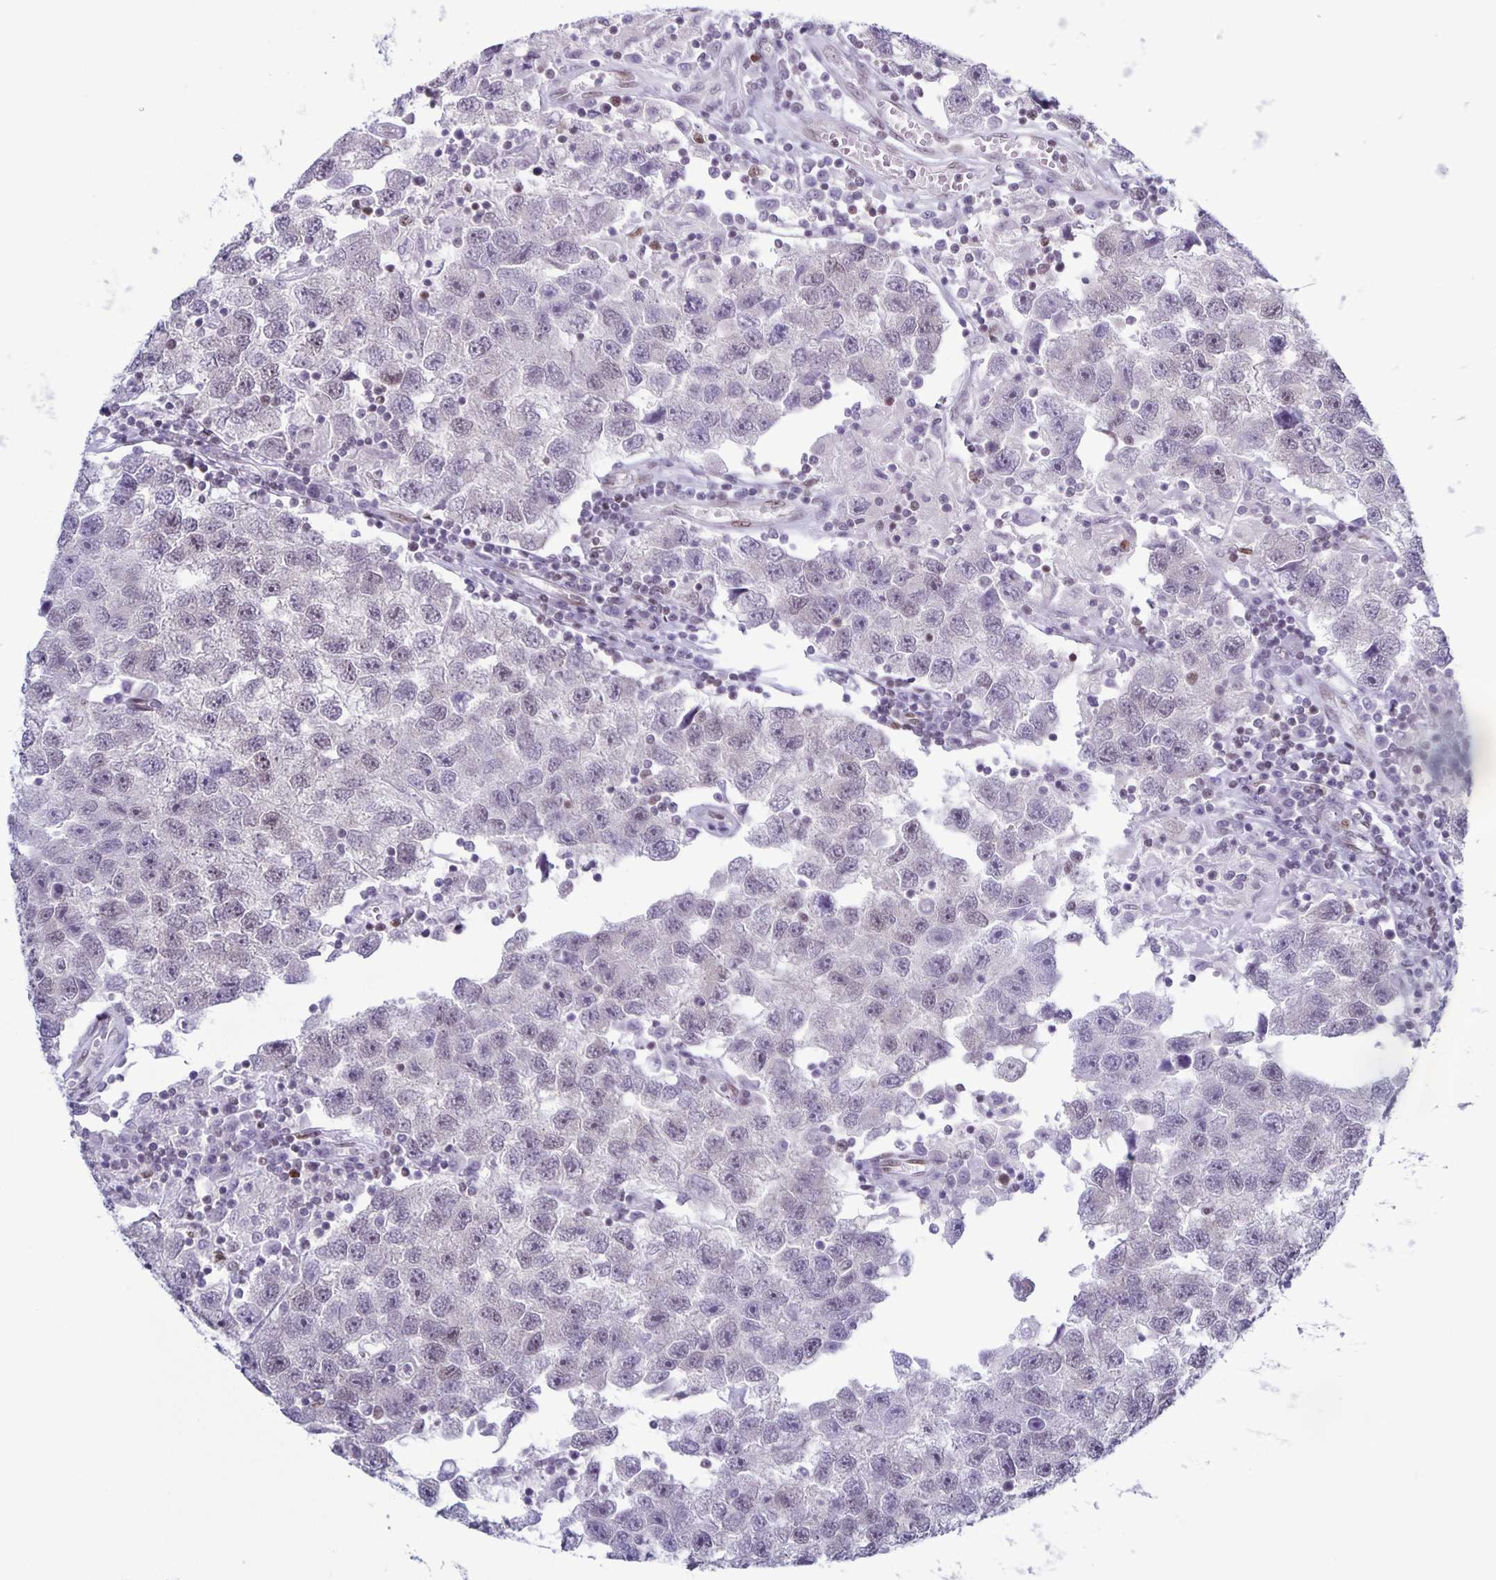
{"staining": {"intensity": "weak", "quantity": "<25%", "location": "nuclear"}, "tissue": "testis cancer", "cell_type": "Tumor cells", "image_type": "cancer", "snomed": [{"axis": "morphology", "description": "Seminoma, NOS"}, {"axis": "topography", "description": "Testis"}], "caption": "Human testis cancer stained for a protein using immunohistochemistry demonstrates no positivity in tumor cells.", "gene": "JUND", "patient": {"sex": "male", "age": 26}}